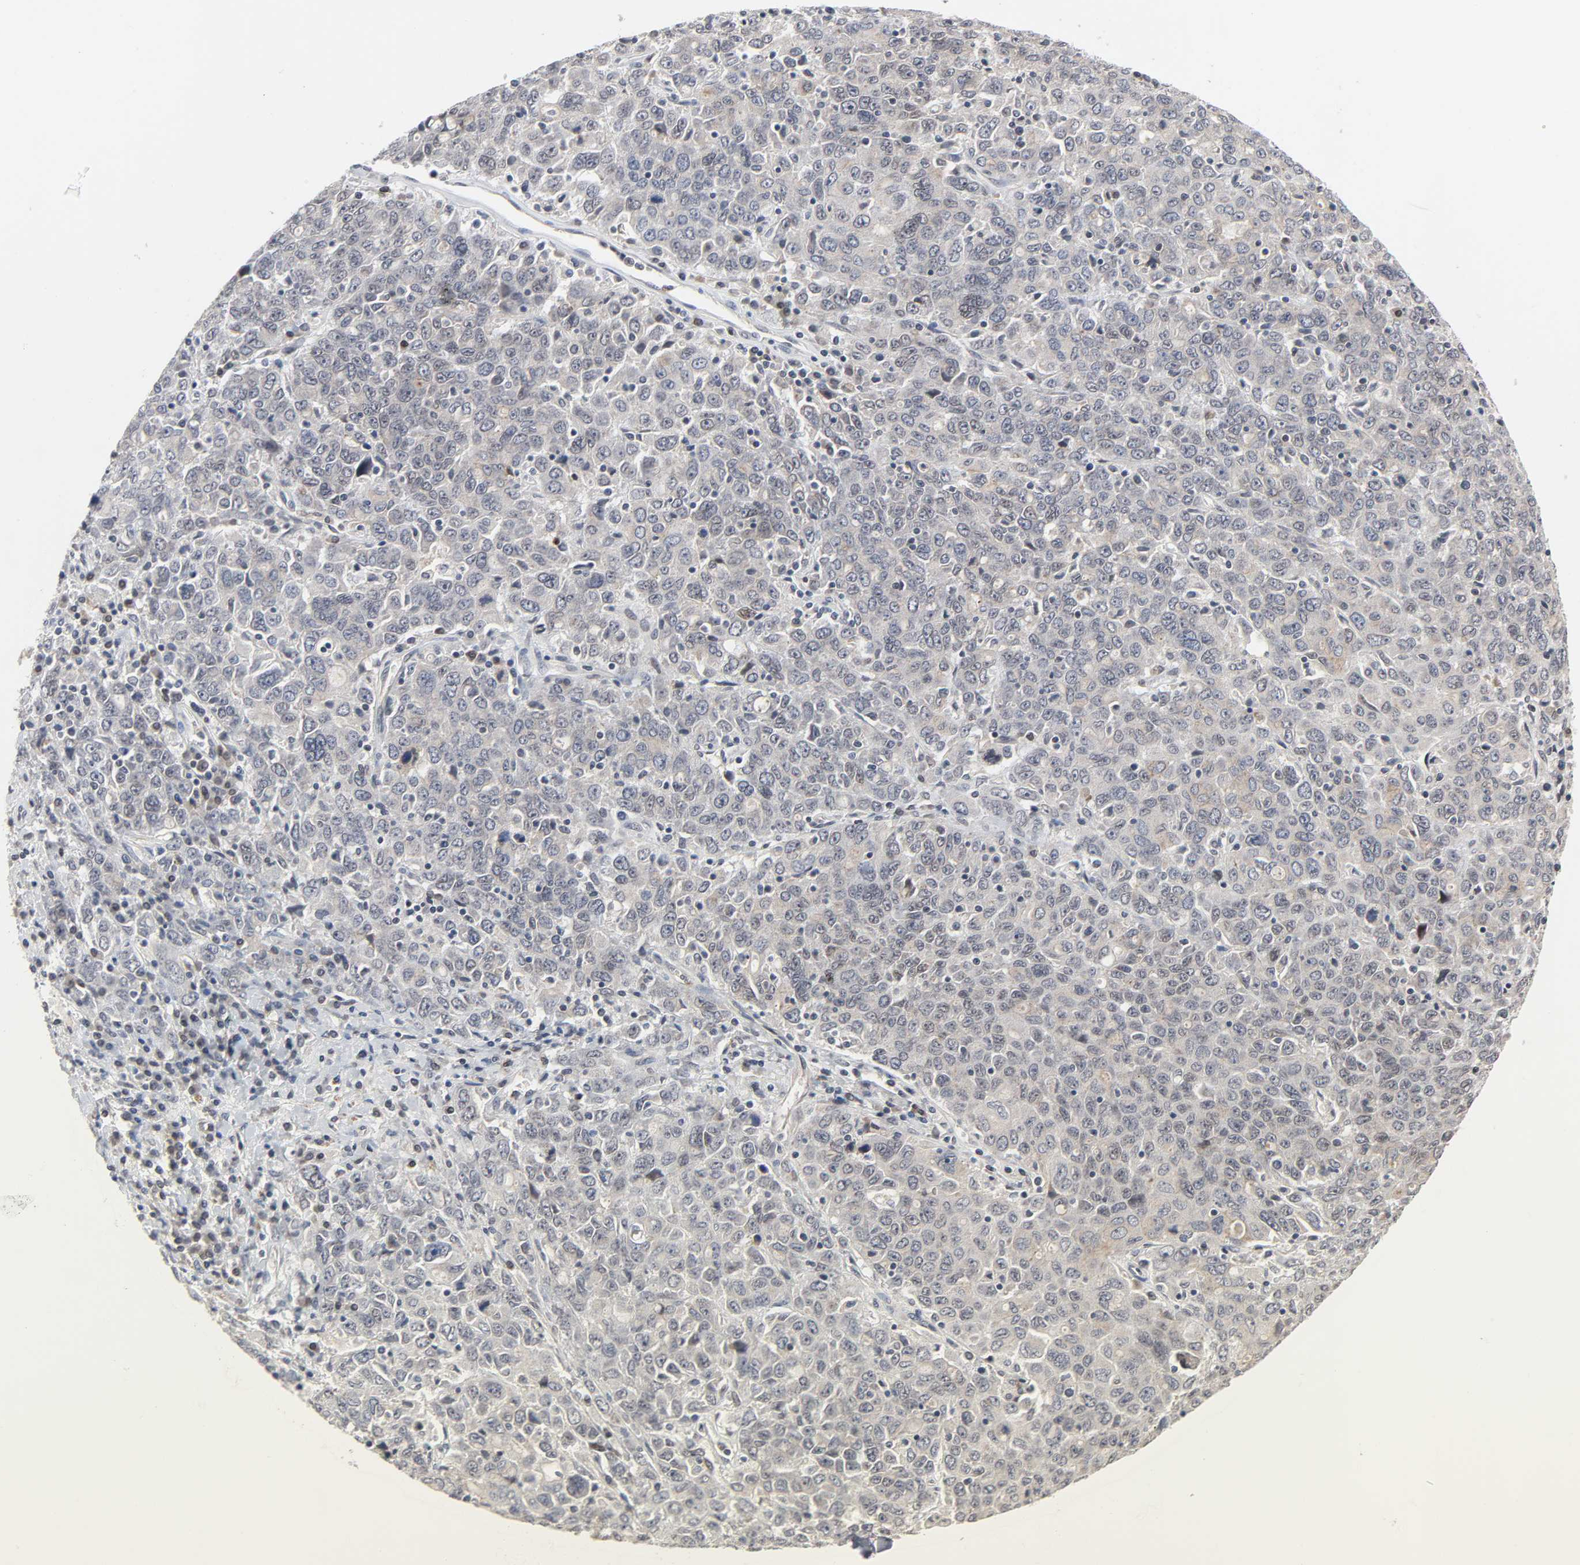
{"staining": {"intensity": "weak", "quantity": "25%-75%", "location": "cytoplasmic/membranous"}, "tissue": "ovarian cancer", "cell_type": "Tumor cells", "image_type": "cancer", "snomed": [{"axis": "morphology", "description": "Carcinoma, endometroid"}, {"axis": "topography", "description": "Ovary"}], "caption": "Immunohistochemical staining of ovarian cancer (endometroid carcinoma) shows low levels of weak cytoplasmic/membranous protein staining in about 25%-75% of tumor cells. (Brightfield microscopy of DAB IHC at high magnification).", "gene": "CCDC175", "patient": {"sex": "female", "age": 62}}